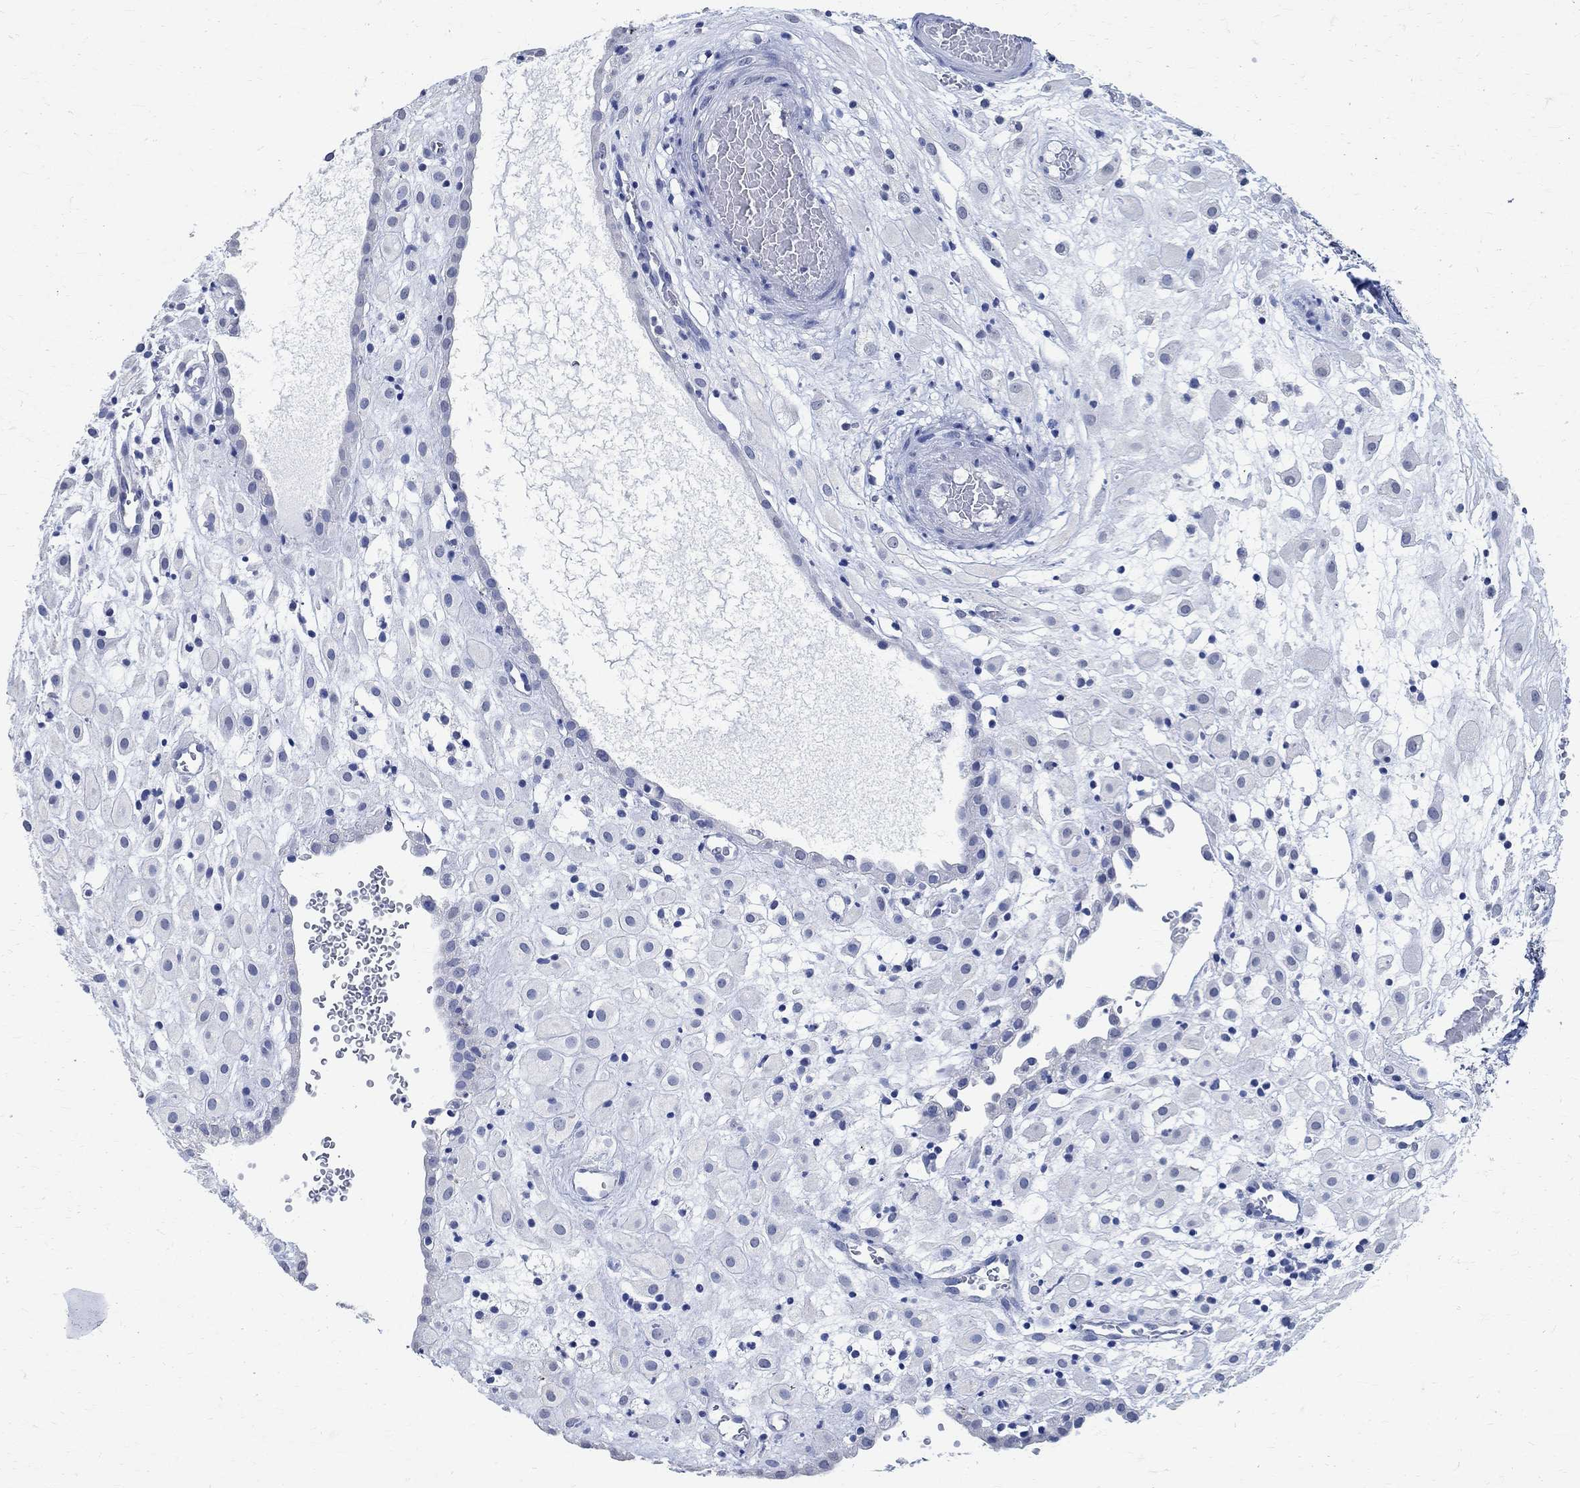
{"staining": {"intensity": "negative", "quantity": "none", "location": "none"}, "tissue": "placenta", "cell_type": "Decidual cells", "image_type": "normal", "snomed": [{"axis": "morphology", "description": "Normal tissue, NOS"}, {"axis": "topography", "description": "Placenta"}], "caption": "Immunohistochemical staining of benign human placenta shows no significant staining in decidual cells.", "gene": "TMEM221", "patient": {"sex": "female", "age": 24}}